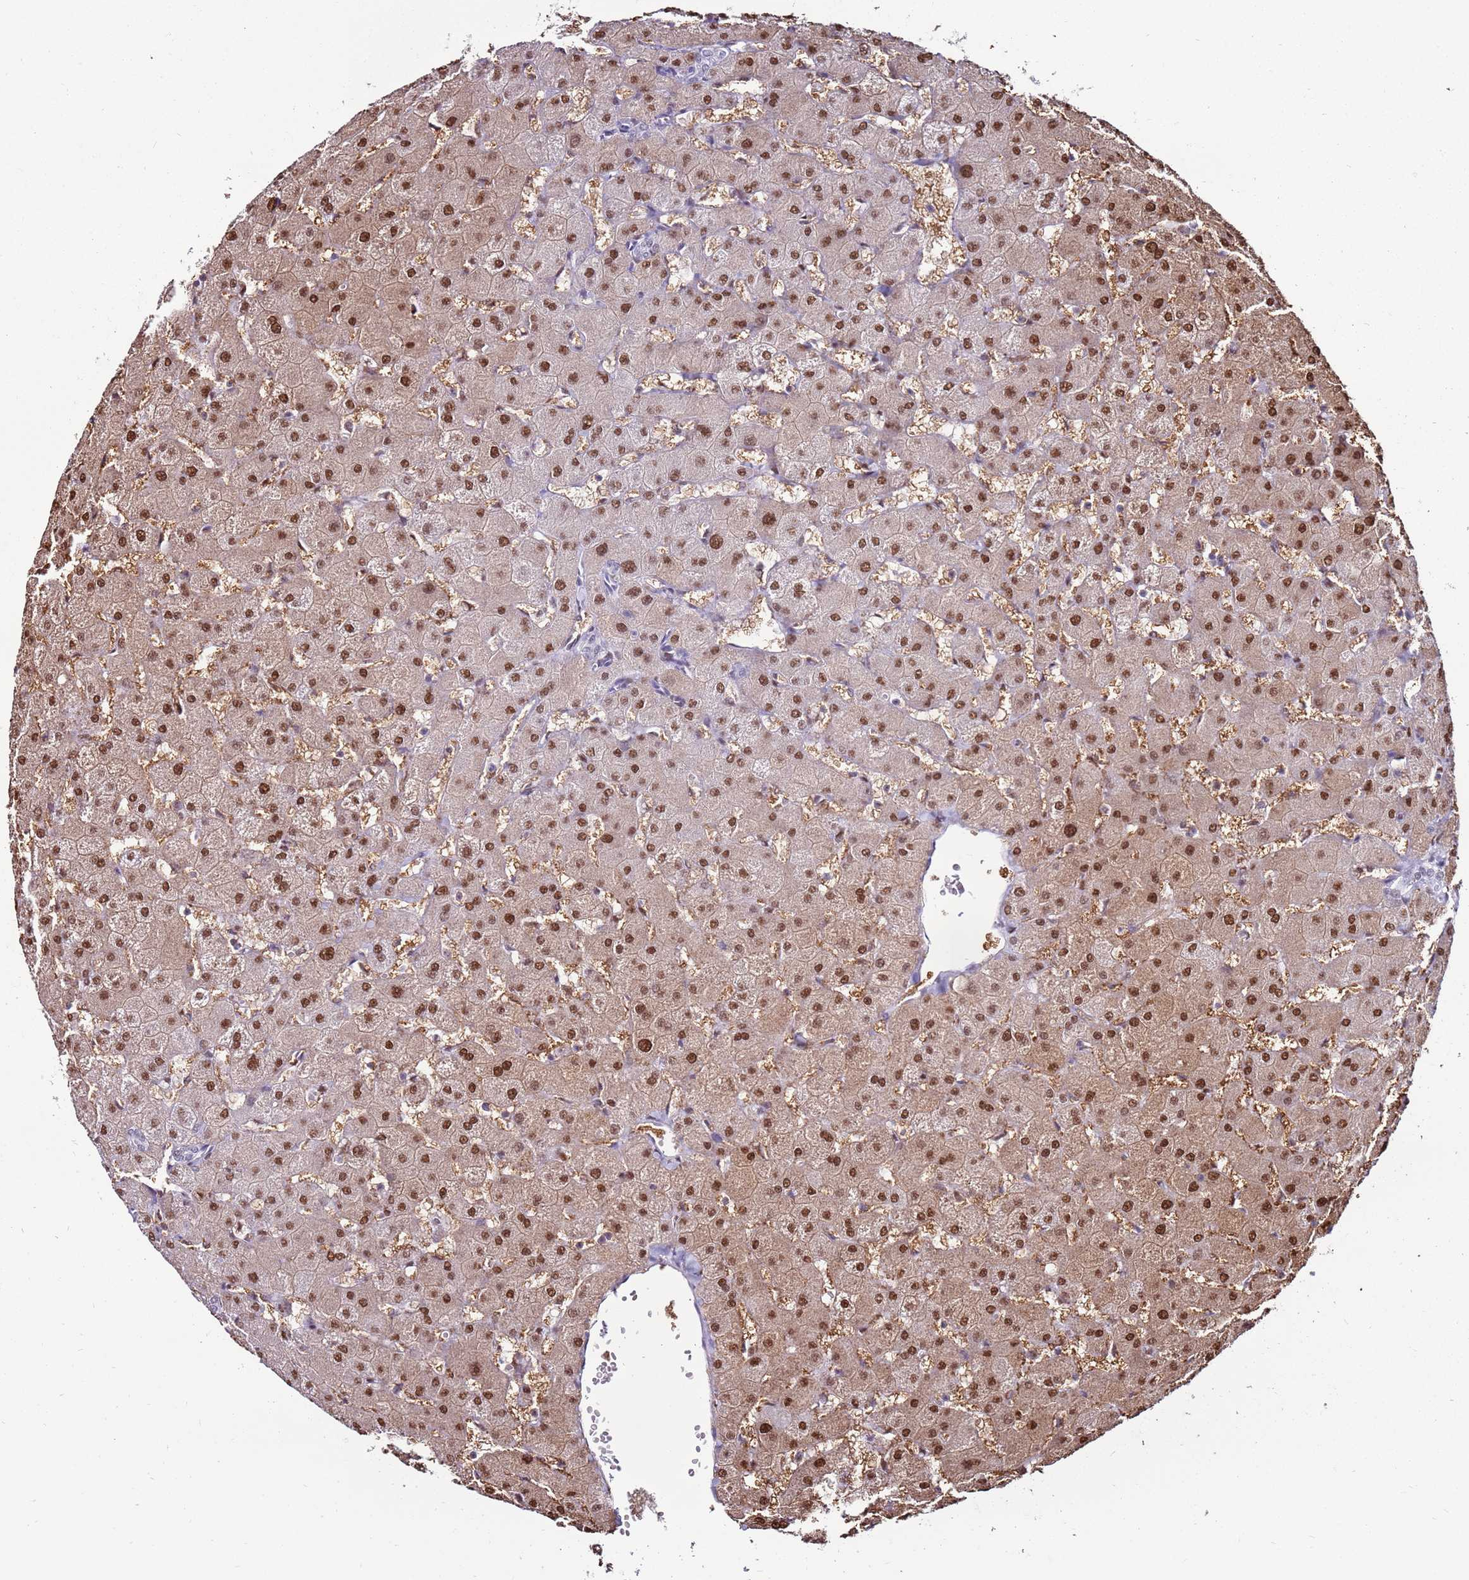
{"staining": {"intensity": "weak", "quantity": "25%-75%", "location": "cytoplasmic/membranous,nuclear"}, "tissue": "liver", "cell_type": "Cholangiocytes", "image_type": "normal", "snomed": [{"axis": "morphology", "description": "Normal tissue, NOS"}, {"axis": "topography", "description": "Liver"}], "caption": "Immunohistochemical staining of normal human liver reveals low levels of weak cytoplasmic/membranous,nuclear positivity in about 25%-75% of cholangiocytes.", "gene": "KPNA4", "patient": {"sex": "female", "age": 63}}